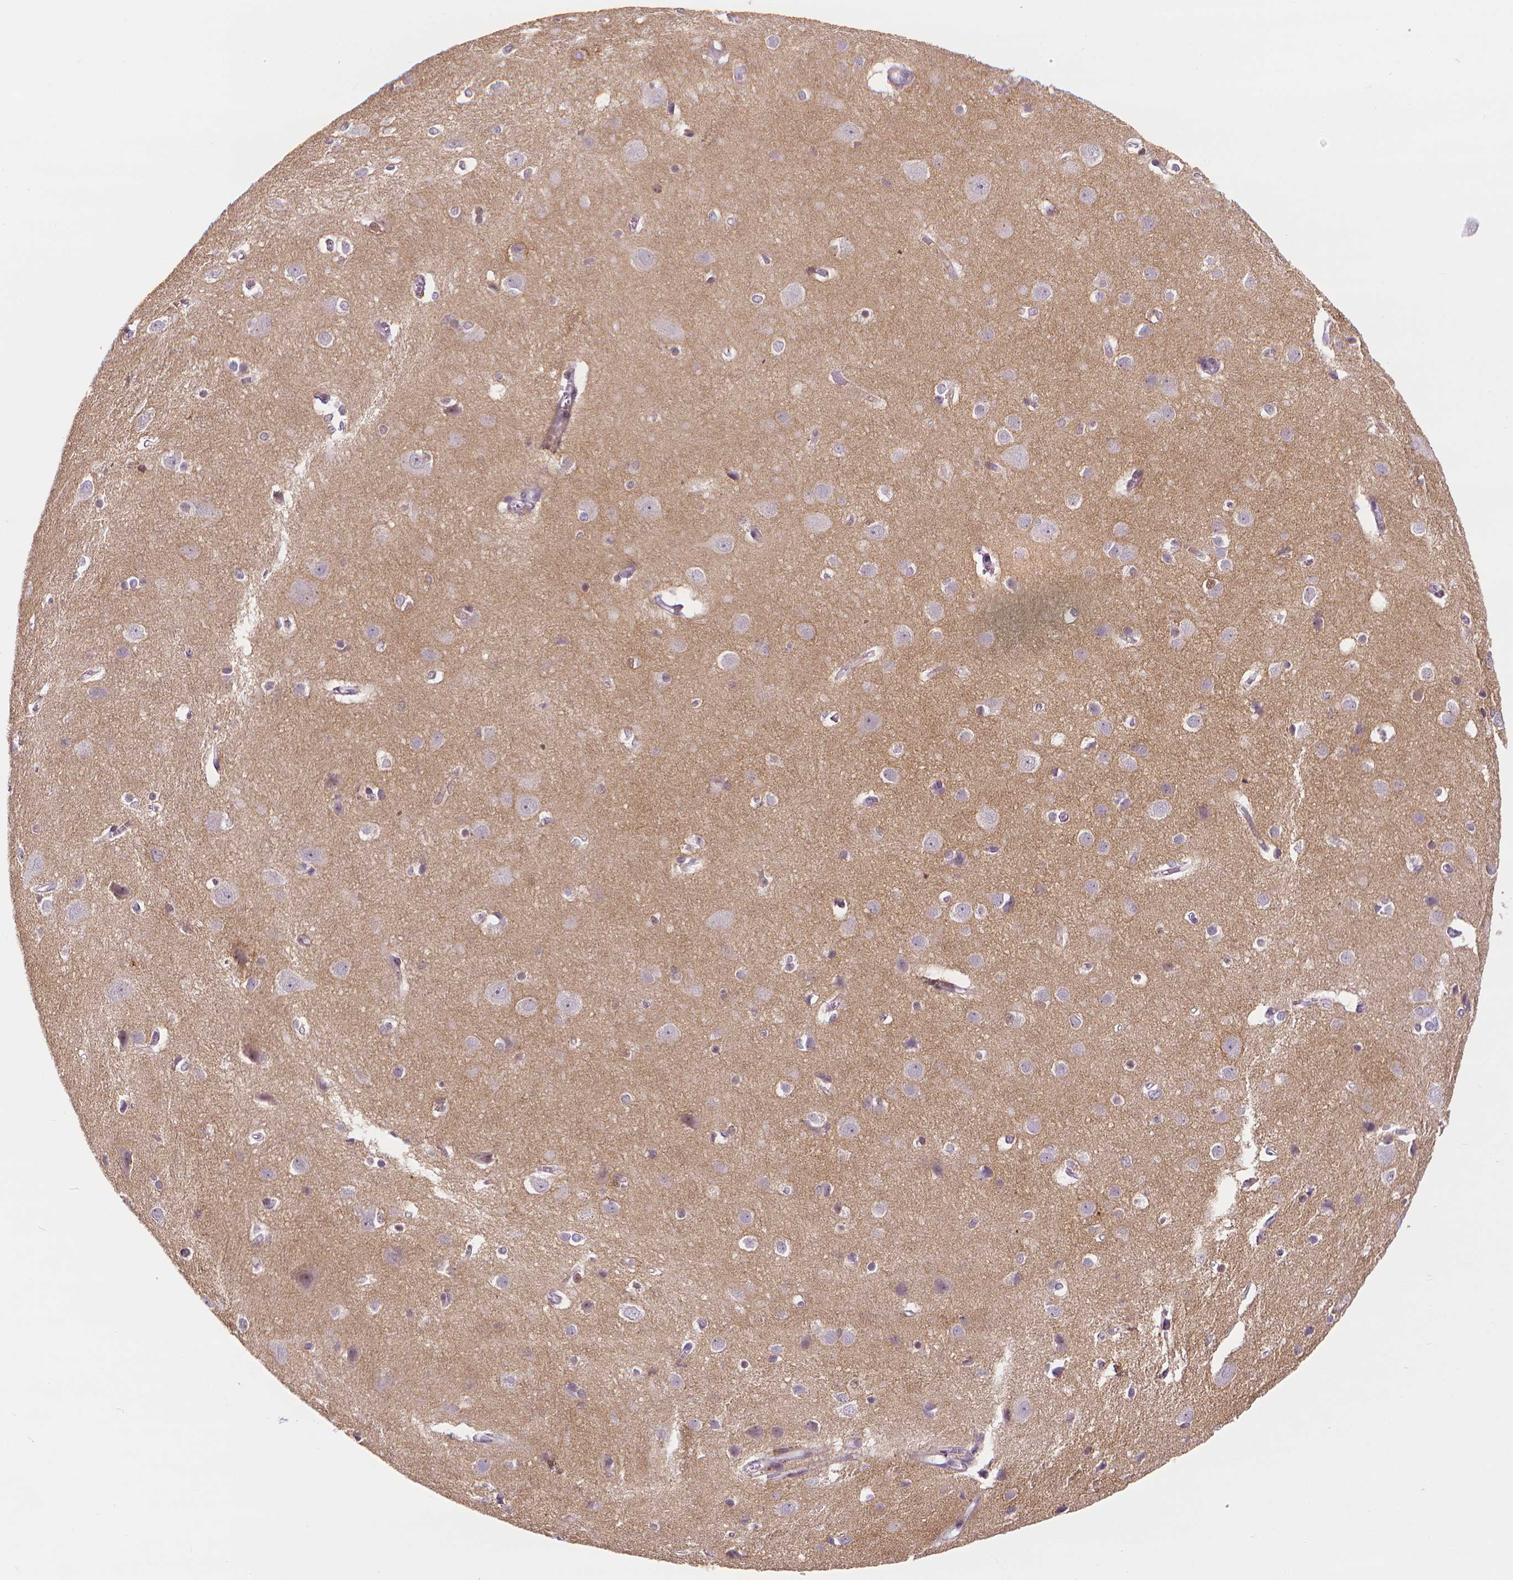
{"staining": {"intensity": "negative", "quantity": "none", "location": "none"}, "tissue": "cerebral cortex", "cell_type": "Endothelial cells", "image_type": "normal", "snomed": [{"axis": "morphology", "description": "Normal tissue, NOS"}, {"axis": "topography", "description": "Cerebral cortex"}], "caption": "Immunohistochemistry (IHC) image of normal cerebral cortex: human cerebral cortex stained with DAB (3,3'-diaminobenzidine) shows no significant protein staining in endothelial cells. (Brightfield microscopy of DAB IHC at high magnification).", "gene": "NCAN", "patient": {"sex": "male", "age": 37}}